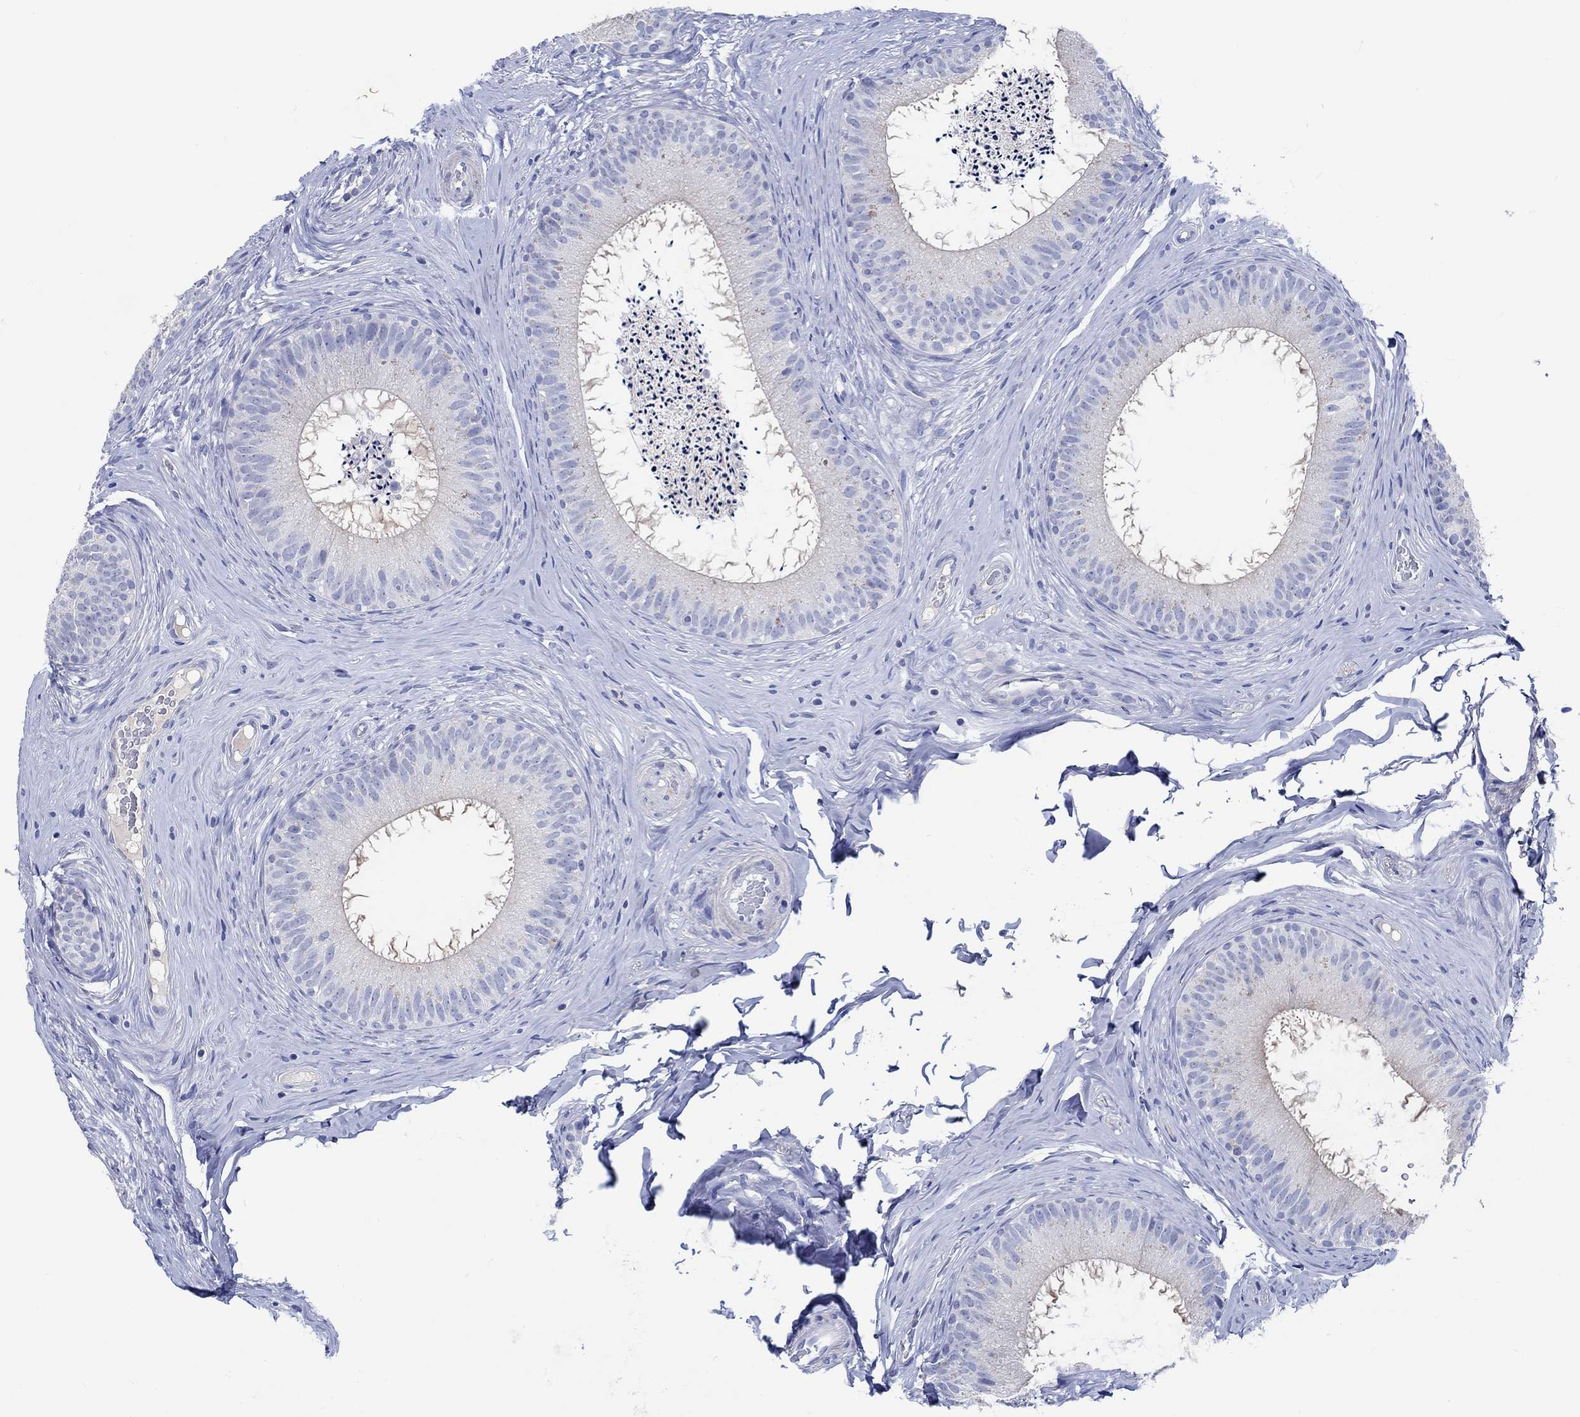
{"staining": {"intensity": "negative", "quantity": "none", "location": "none"}, "tissue": "epididymis", "cell_type": "Glandular cells", "image_type": "normal", "snomed": [{"axis": "morphology", "description": "Normal tissue, NOS"}, {"axis": "morphology", "description": "Carcinoma, Embryonal, NOS"}, {"axis": "topography", "description": "Testis"}, {"axis": "topography", "description": "Epididymis"}], "caption": "Immunohistochemistry (IHC) of benign epididymis displays no expression in glandular cells.", "gene": "SHISA4", "patient": {"sex": "male", "age": 24}}